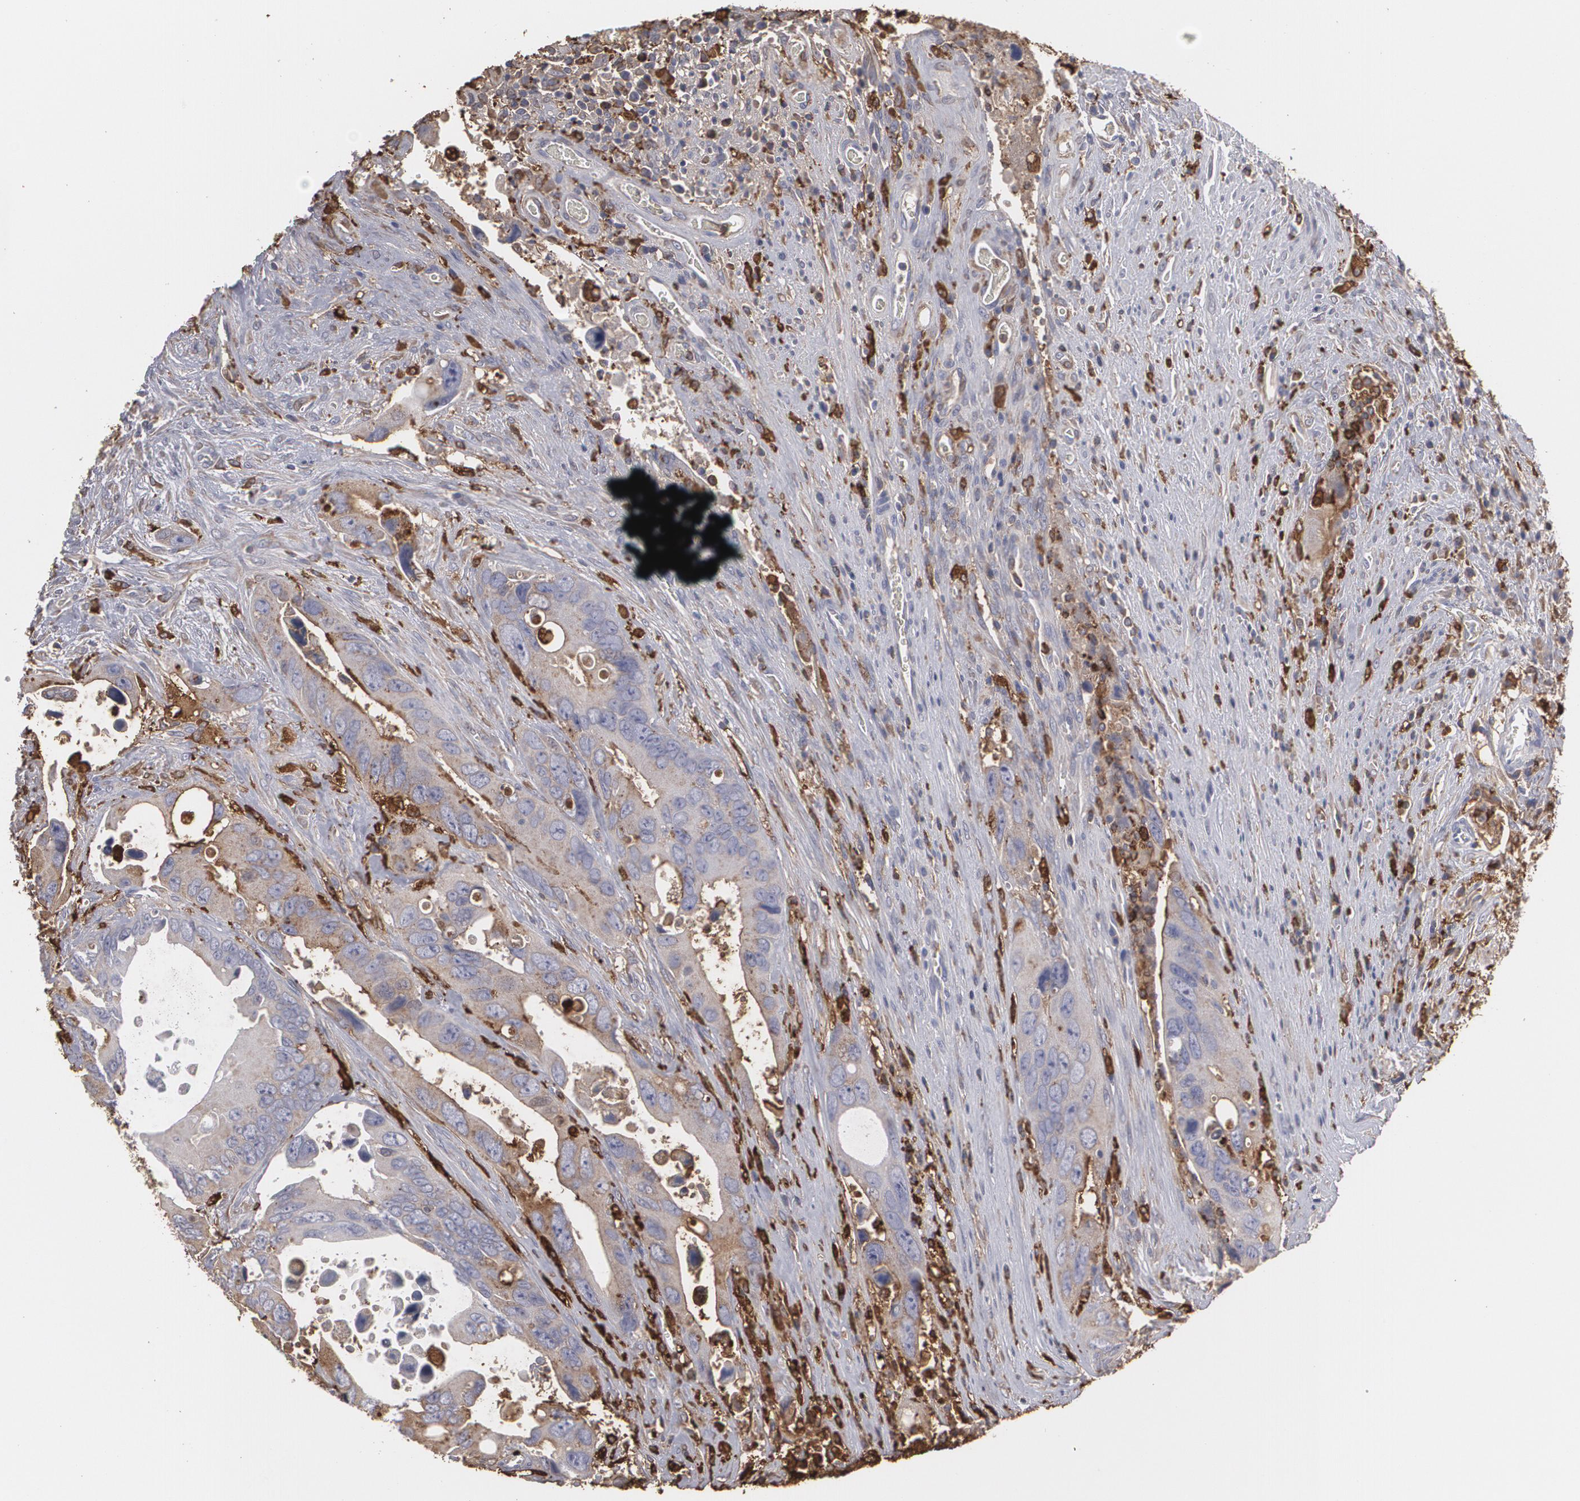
{"staining": {"intensity": "moderate", "quantity": "25%-75%", "location": "cytoplasmic/membranous"}, "tissue": "colorectal cancer", "cell_type": "Tumor cells", "image_type": "cancer", "snomed": [{"axis": "morphology", "description": "Adenocarcinoma, NOS"}, {"axis": "topography", "description": "Rectum"}], "caption": "A medium amount of moderate cytoplasmic/membranous positivity is appreciated in approximately 25%-75% of tumor cells in colorectal adenocarcinoma tissue.", "gene": "ODC1", "patient": {"sex": "male", "age": 70}}